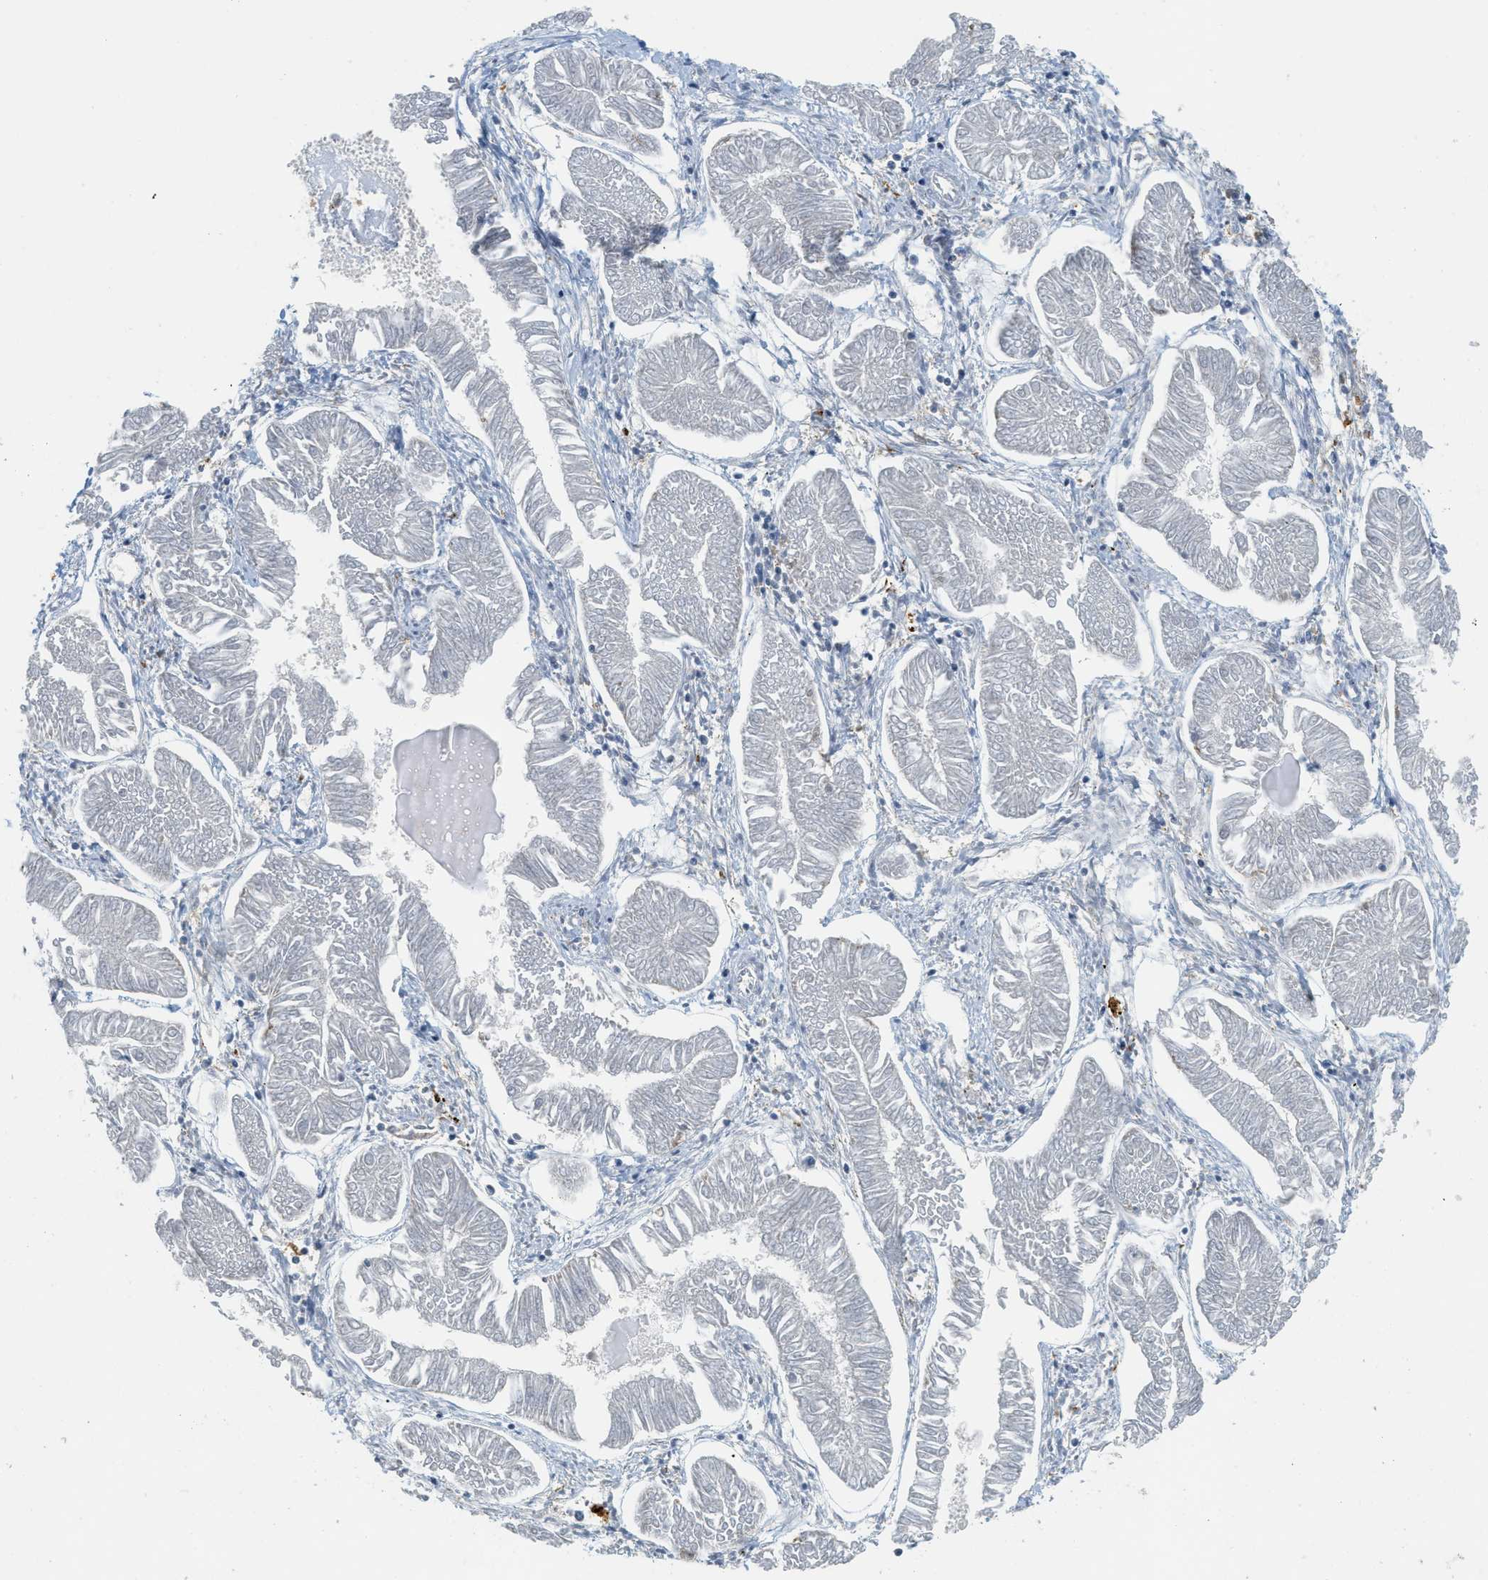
{"staining": {"intensity": "negative", "quantity": "none", "location": "none"}, "tissue": "endometrial cancer", "cell_type": "Tumor cells", "image_type": "cancer", "snomed": [{"axis": "morphology", "description": "Adenocarcinoma, NOS"}, {"axis": "topography", "description": "Endometrium"}], "caption": "A histopathology image of endometrial cancer (adenocarcinoma) stained for a protein exhibits no brown staining in tumor cells. (DAB (3,3'-diaminobenzidine) immunohistochemistry (IHC), high magnification).", "gene": "ING1", "patient": {"sex": "female", "age": 53}}